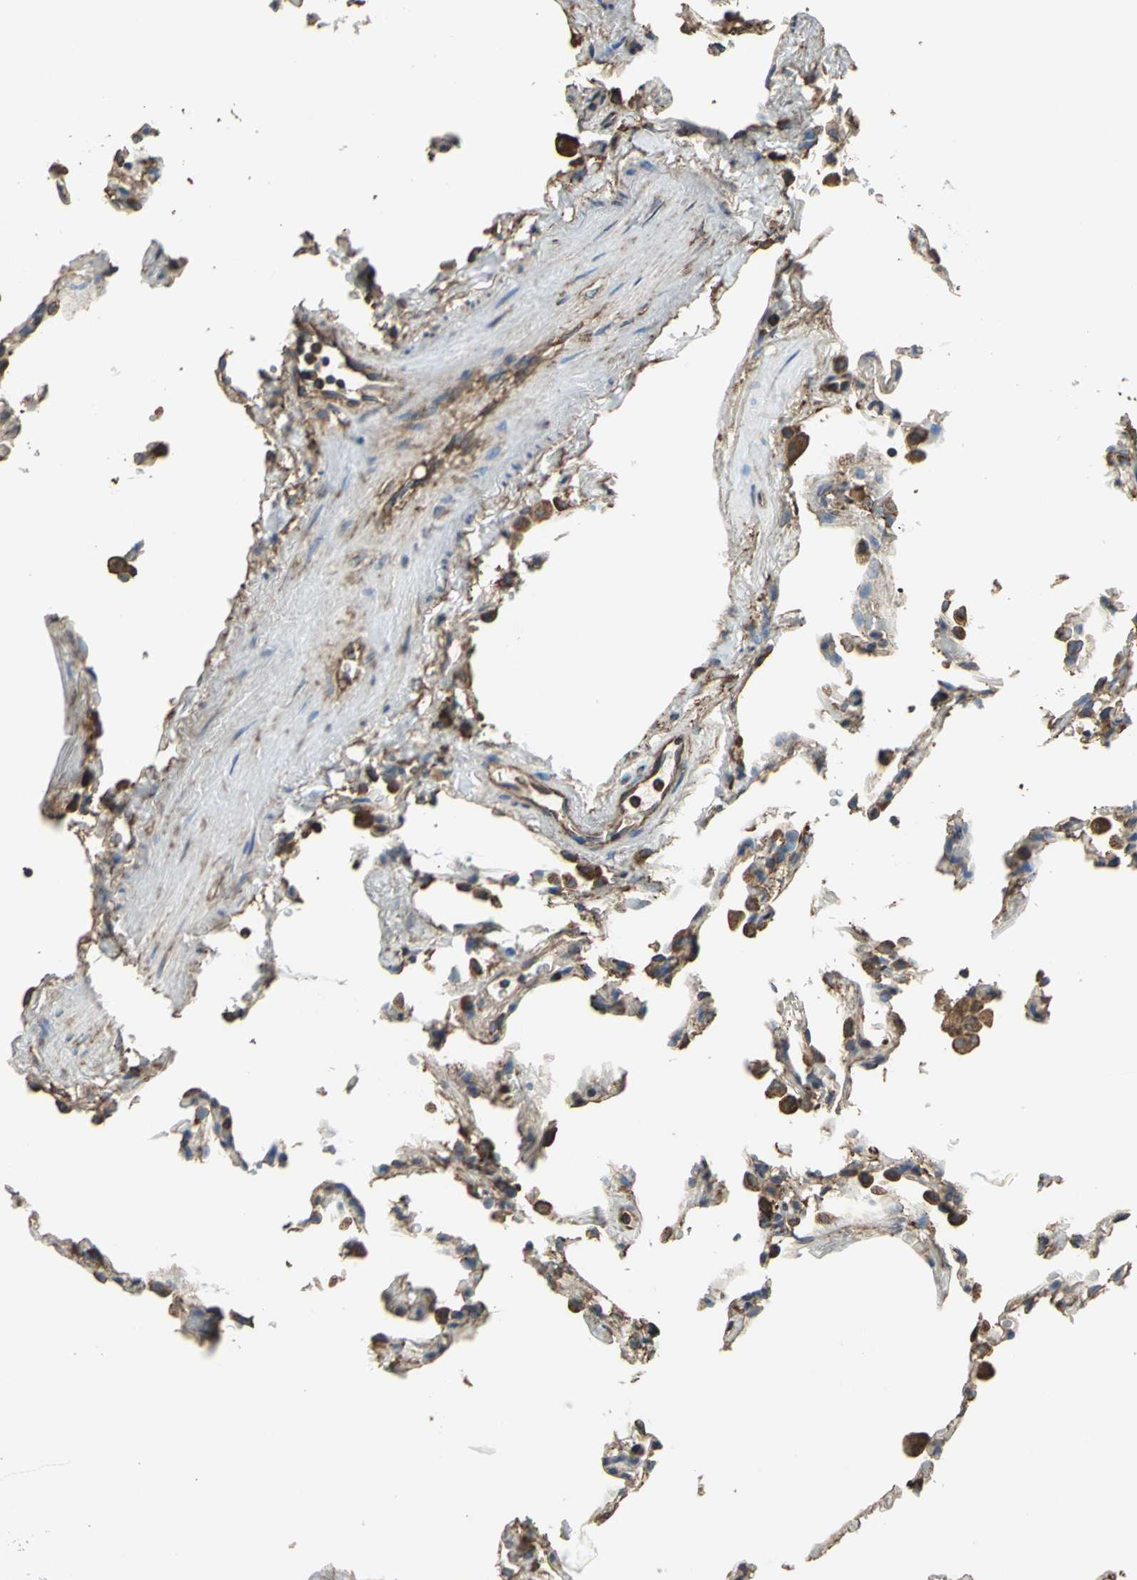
{"staining": {"intensity": "moderate", "quantity": "25%-75%", "location": "cytoplasmic/membranous"}, "tissue": "lung", "cell_type": "Alveolar cells", "image_type": "normal", "snomed": [{"axis": "morphology", "description": "Normal tissue, NOS"}, {"axis": "topography", "description": "Lung"}], "caption": "IHC of unremarkable human lung demonstrates medium levels of moderate cytoplasmic/membranous positivity in about 25%-75% of alveolar cells.", "gene": "GPANK1", "patient": {"sex": "male", "age": 59}}